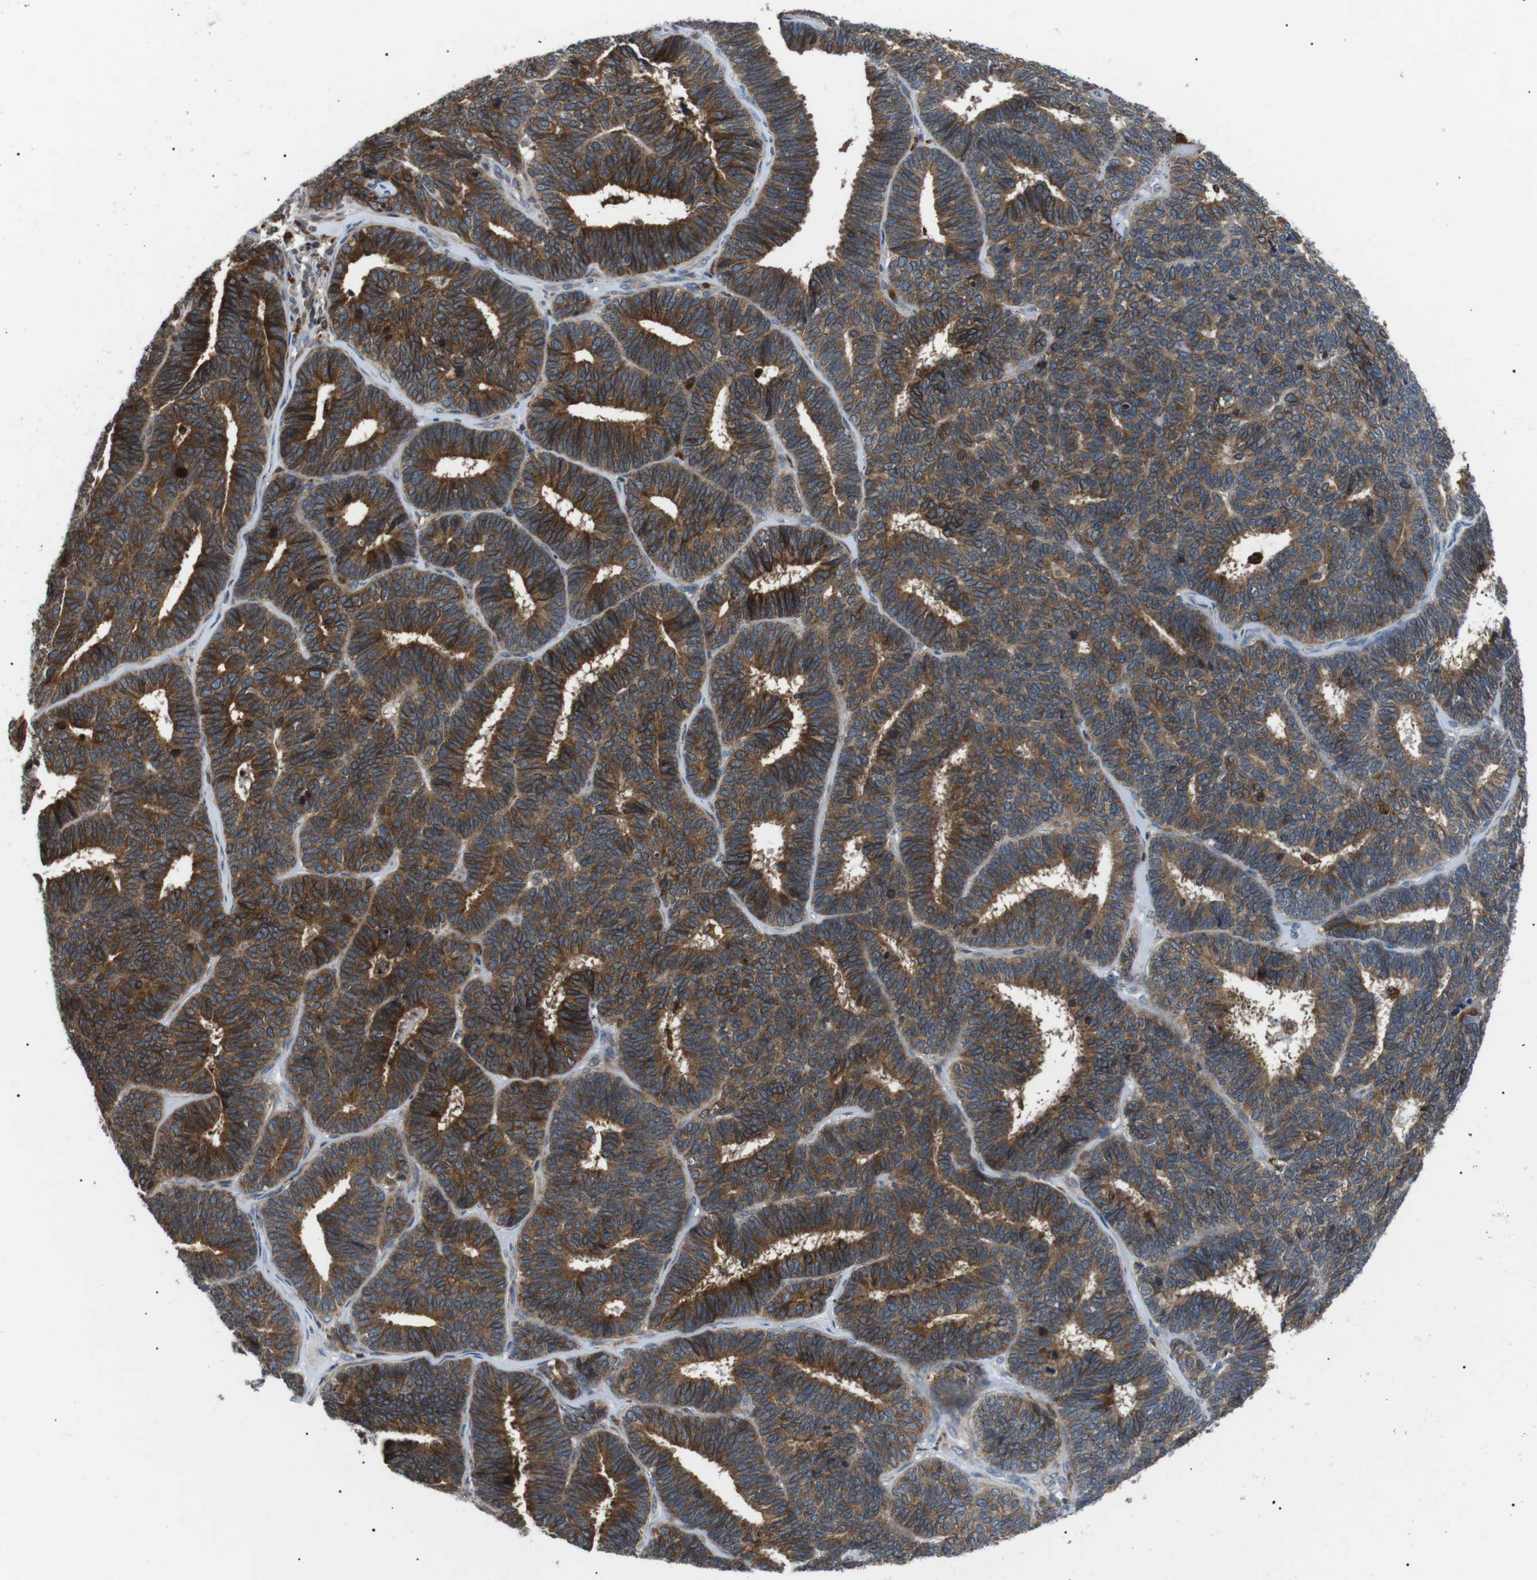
{"staining": {"intensity": "strong", "quantity": ">75%", "location": "cytoplasmic/membranous"}, "tissue": "endometrial cancer", "cell_type": "Tumor cells", "image_type": "cancer", "snomed": [{"axis": "morphology", "description": "Adenocarcinoma, NOS"}, {"axis": "topography", "description": "Endometrium"}], "caption": "Brown immunohistochemical staining in human endometrial adenocarcinoma shows strong cytoplasmic/membranous positivity in approximately >75% of tumor cells. Nuclei are stained in blue.", "gene": "RAB9A", "patient": {"sex": "female", "age": 70}}